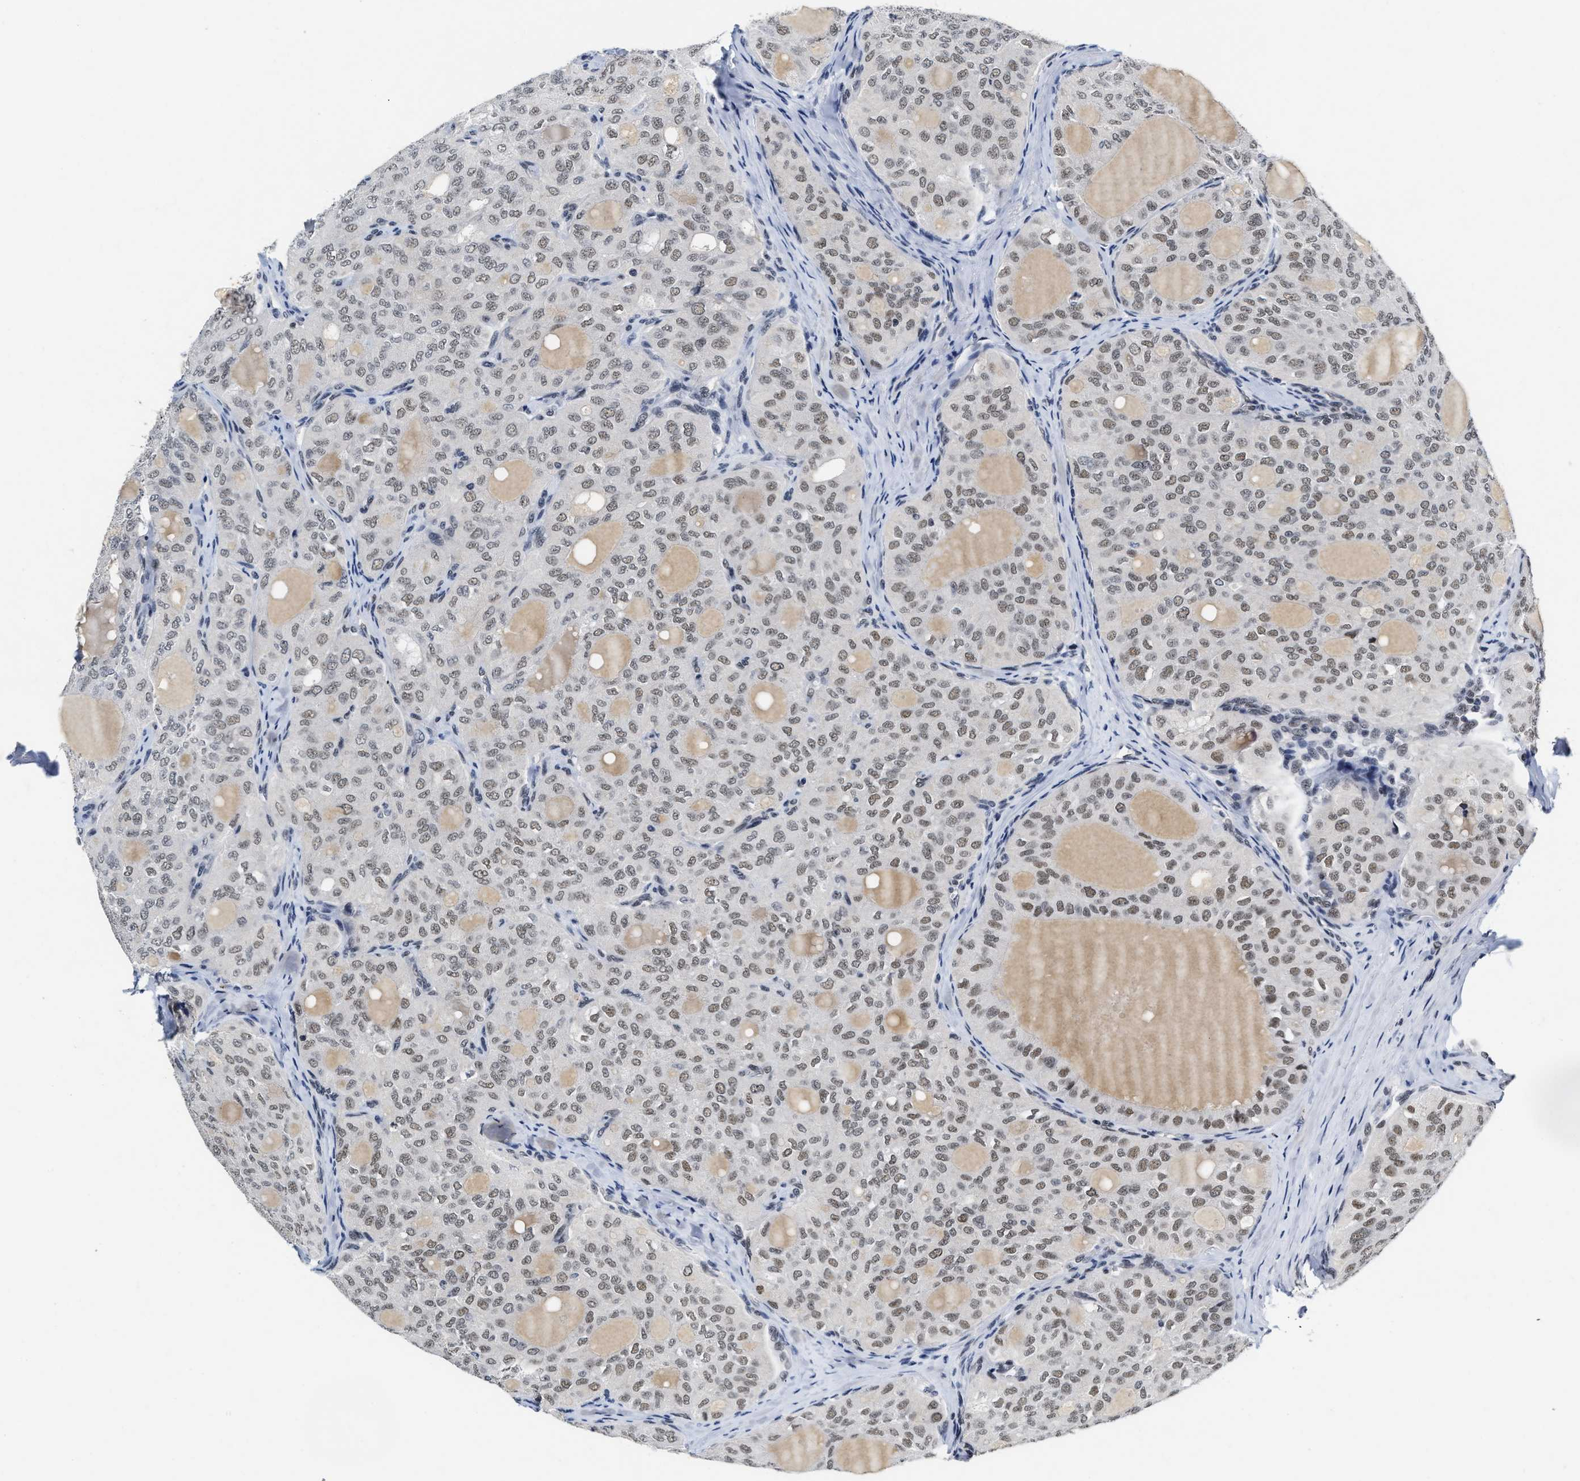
{"staining": {"intensity": "weak", "quantity": "25%-75%", "location": "nuclear"}, "tissue": "thyroid cancer", "cell_type": "Tumor cells", "image_type": "cancer", "snomed": [{"axis": "morphology", "description": "Follicular adenoma carcinoma, NOS"}, {"axis": "topography", "description": "Thyroid gland"}], "caption": "A high-resolution photomicrograph shows IHC staining of thyroid cancer (follicular adenoma carcinoma), which displays weak nuclear positivity in about 25%-75% of tumor cells.", "gene": "INIP", "patient": {"sex": "male", "age": 75}}